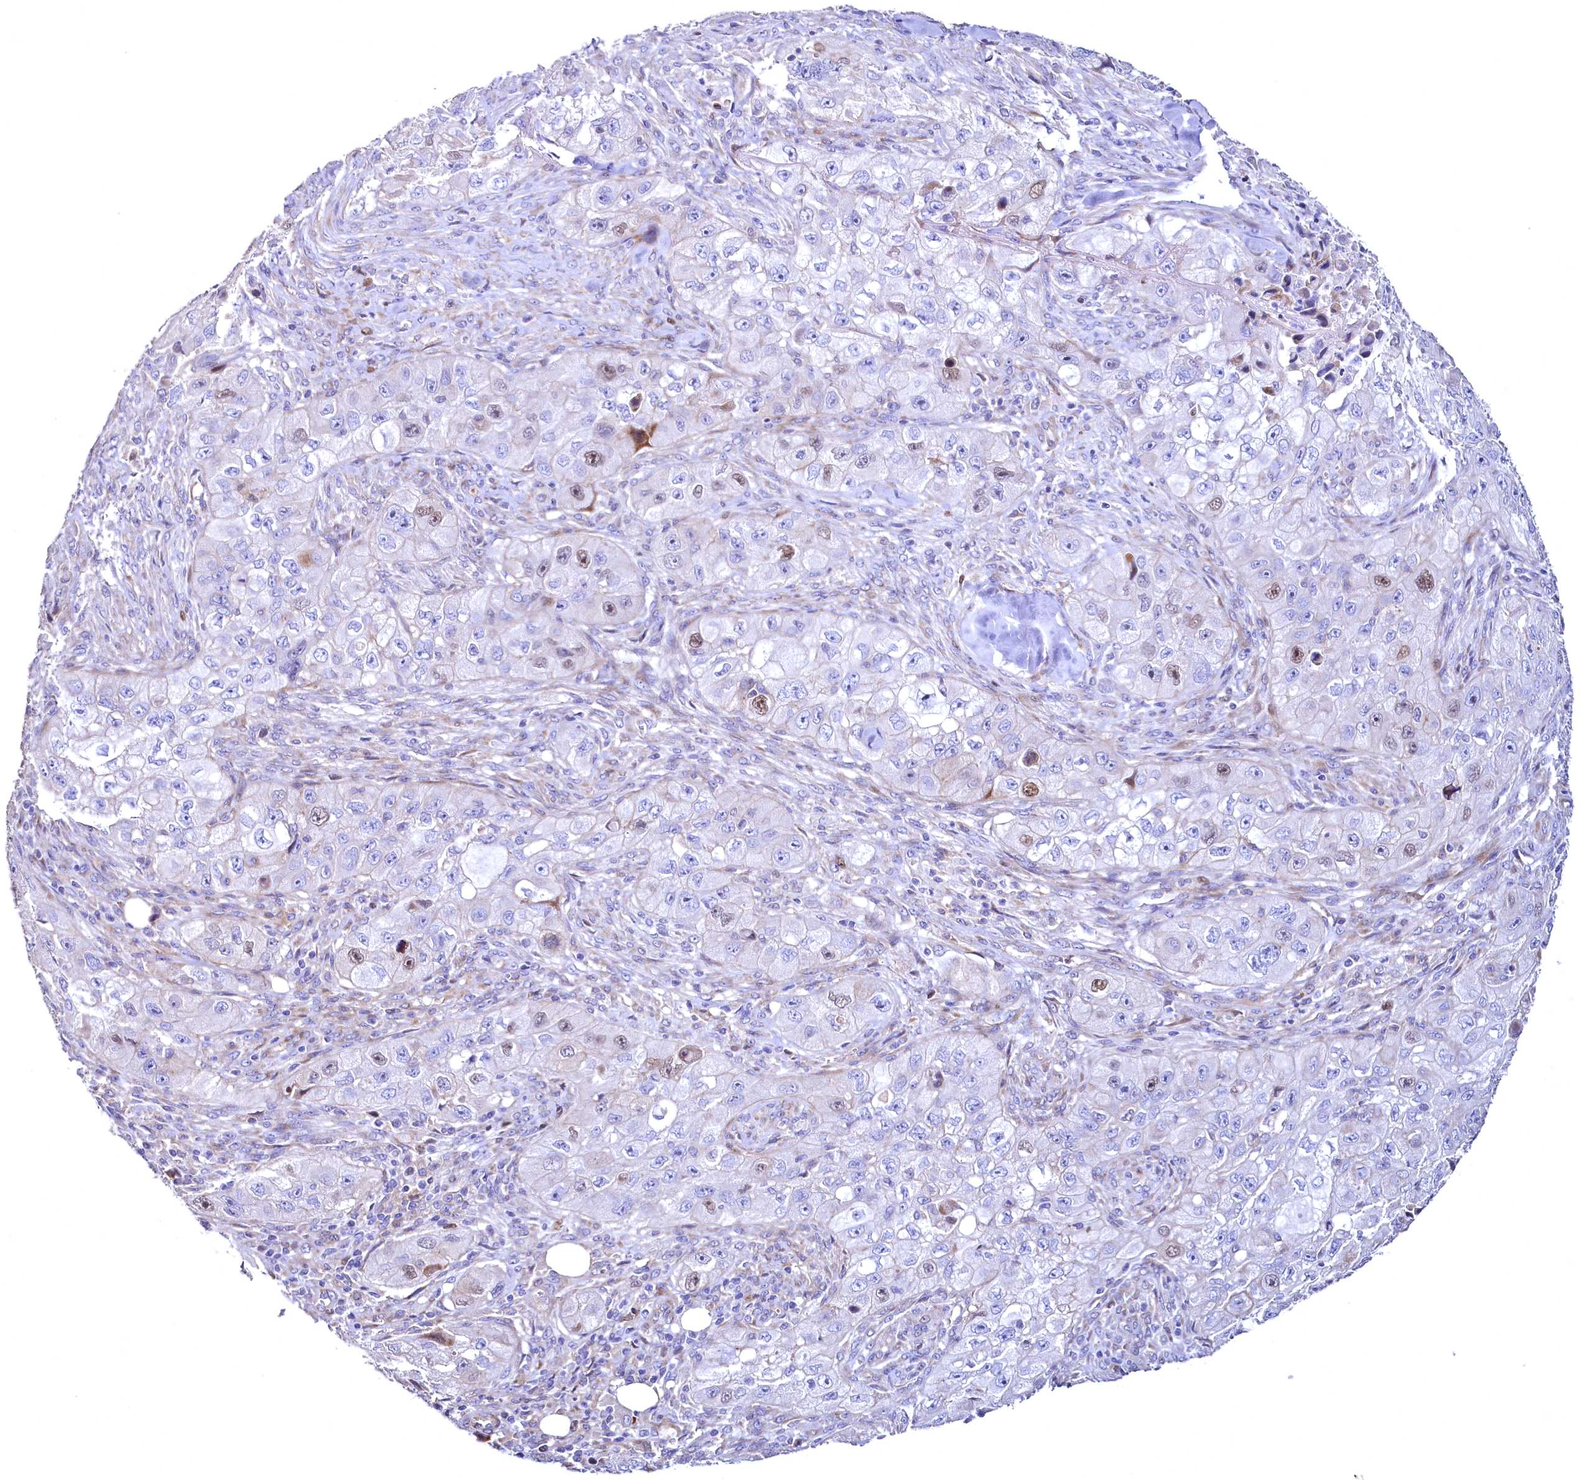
{"staining": {"intensity": "moderate", "quantity": "<25%", "location": "nuclear"}, "tissue": "skin cancer", "cell_type": "Tumor cells", "image_type": "cancer", "snomed": [{"axis": "morphology", "description": "Squamous cell carcinoma, NOS"}, {"axis": "topography", "description": "Skin"}, {"axis": "topography", "description": "Subcutis"}], "caption": "The micrograph exhibits immunohistochemical staining of skin cancer. There is moderate nuclear positivity is seen in about <25% of tumor cells. (DAB = brown stain, brightfield microscopy at high magnification).", "gene": "WNT8A", "patient": {"sex": "male", "age": 73}}